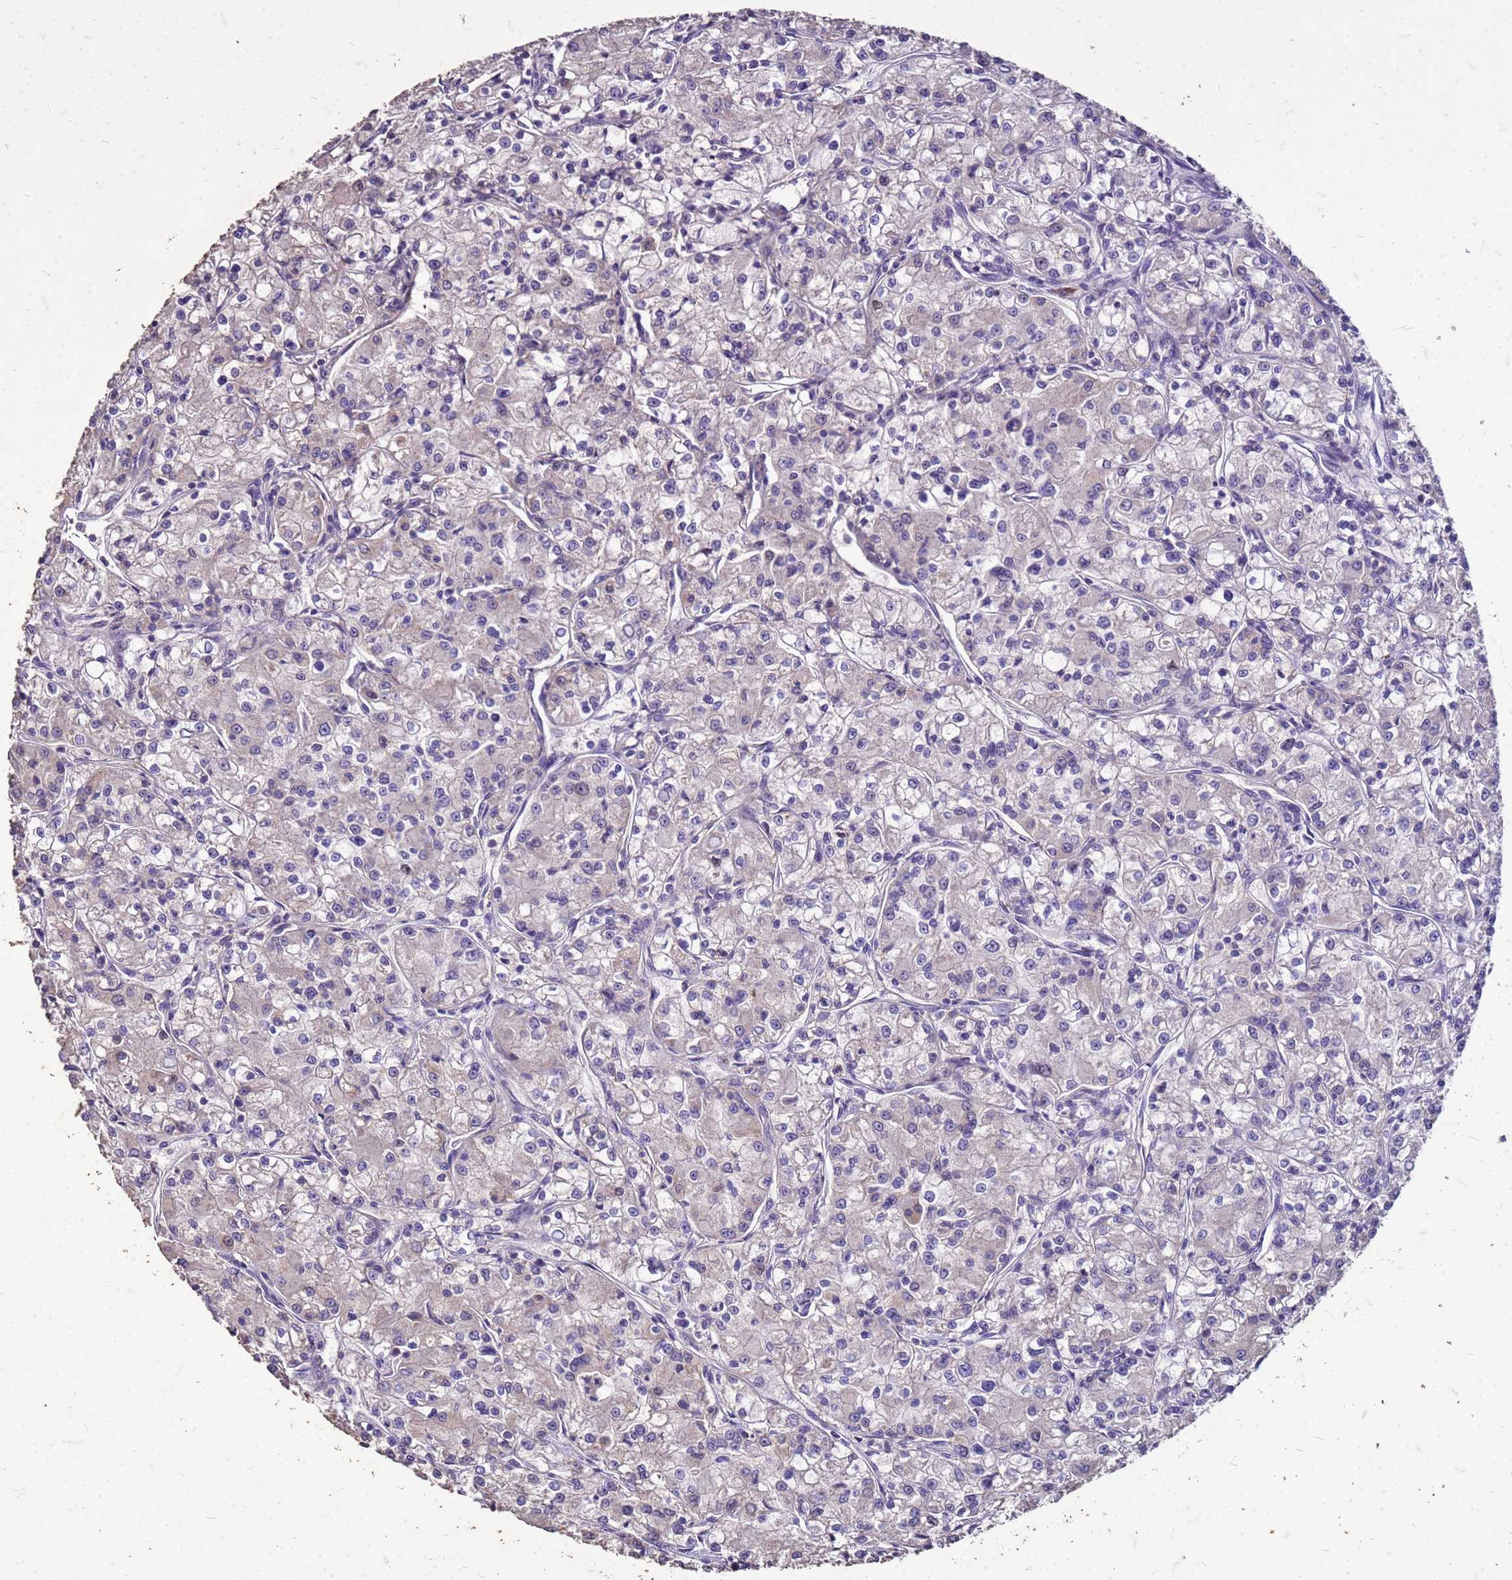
{"staining": {"intensity": "negative", "quantity": "none", "location": "none"}, "tissue": "renal cancer", "cell_type": "Tumor cells", "image_type": "cancer", "snomed": [{"axis": "morphology", "description": "Adenocarcinoma, NOS"}, {"axis": "topography", "description": "Kidney"}], "caption": "This is an IHC histopathology image of renal adenocarcinoma. There is no expression in tumor cells.", "gene": "FAM184B", "patient": {"sex": "female", "age": 59}}